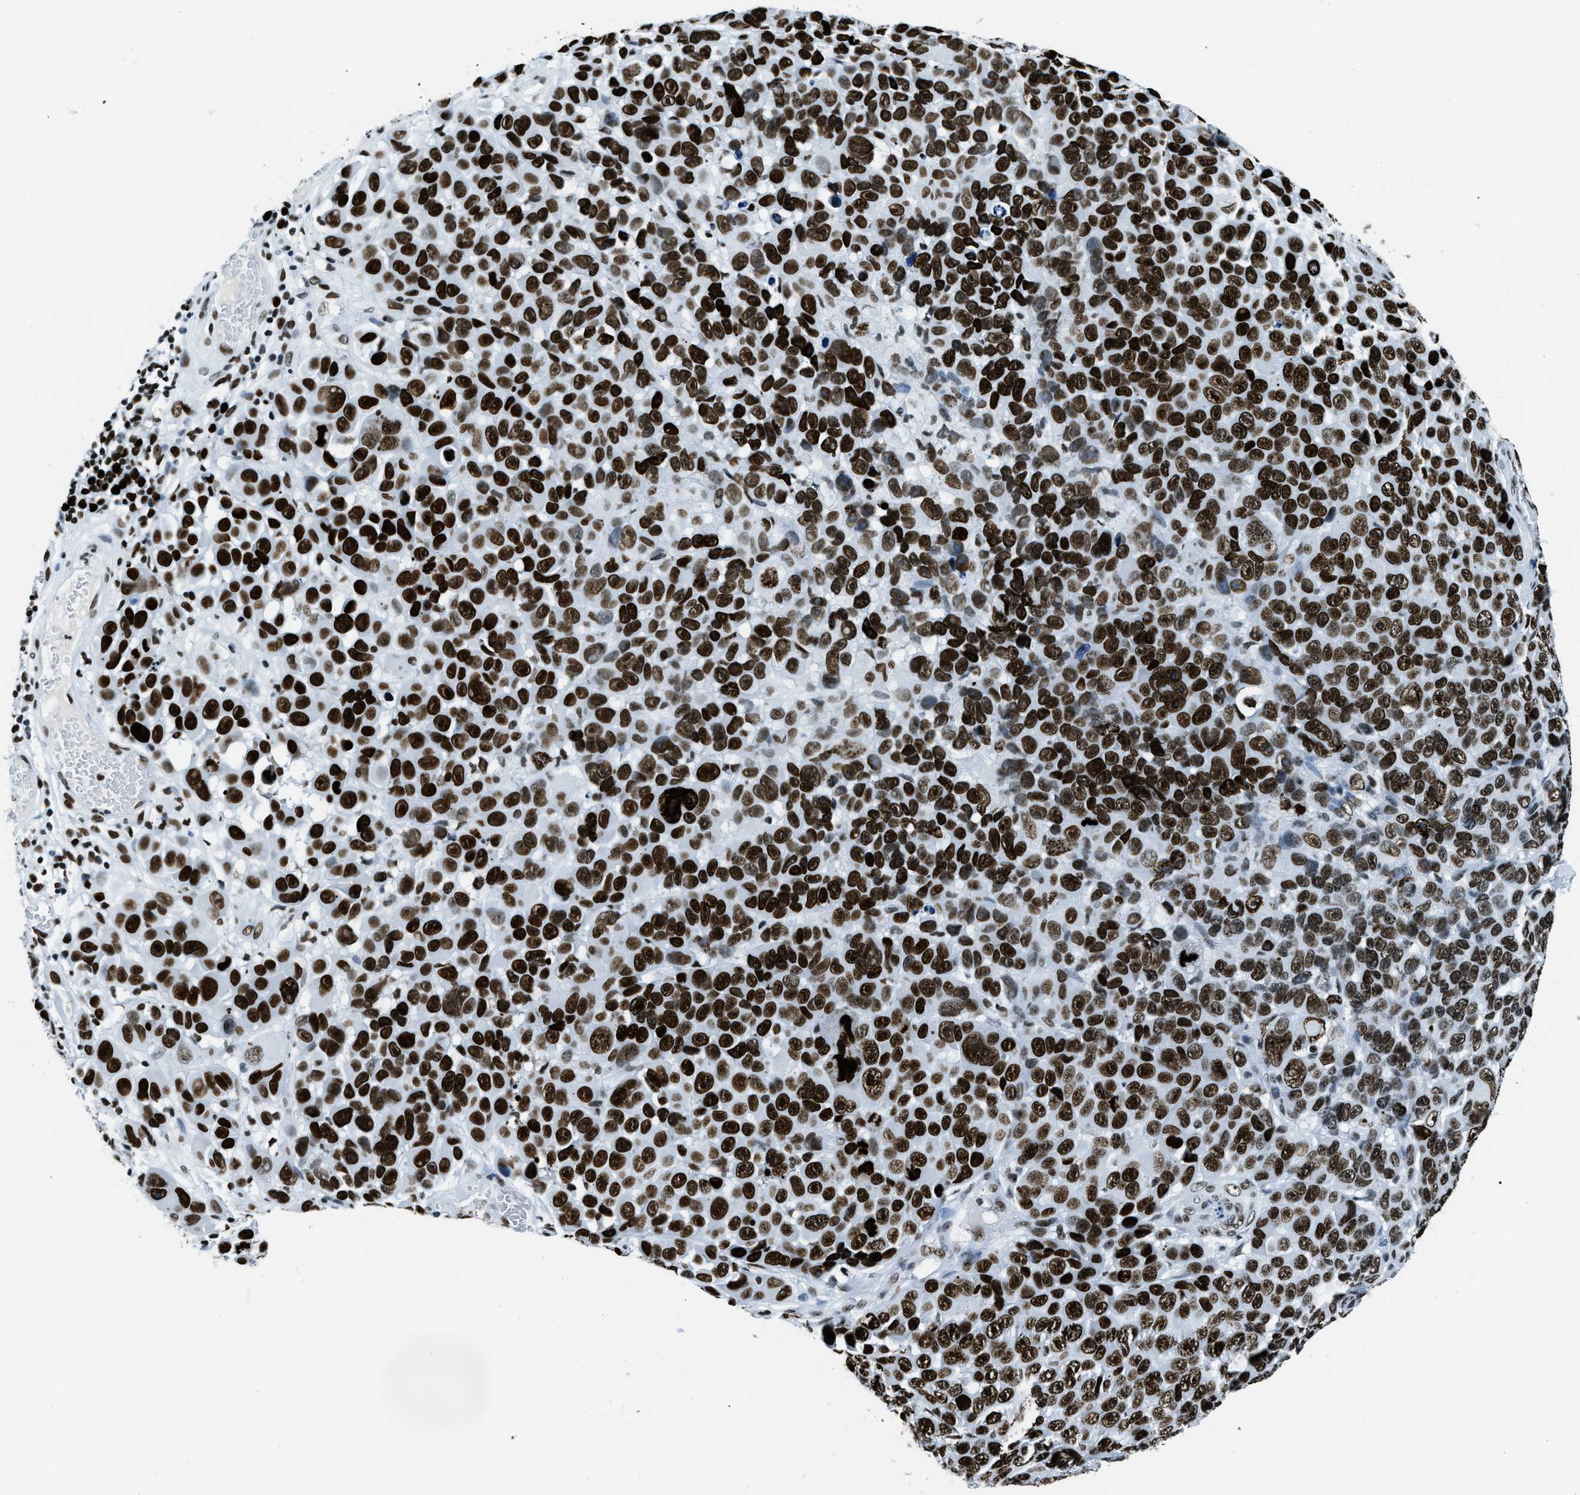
{"staining": {"intensity": "strong", "quantity": ">75%", "location": "nuclear"}, "tissue": "melanoma", "cell_type": "Tumor cells", "image_type": "cancer", "snomed": [{"axis": "morphology", "description": "Malignant melanoma, NOS"}, {"axis": "topography", "description": "Skin"}], "caption": "A histopathology image of malignant melanoma stained for a protein demonstrates strong nuclear brown staining in tumor cells.", "gene": "TOP1", "patient": {"sex": "male", "age": 53}}